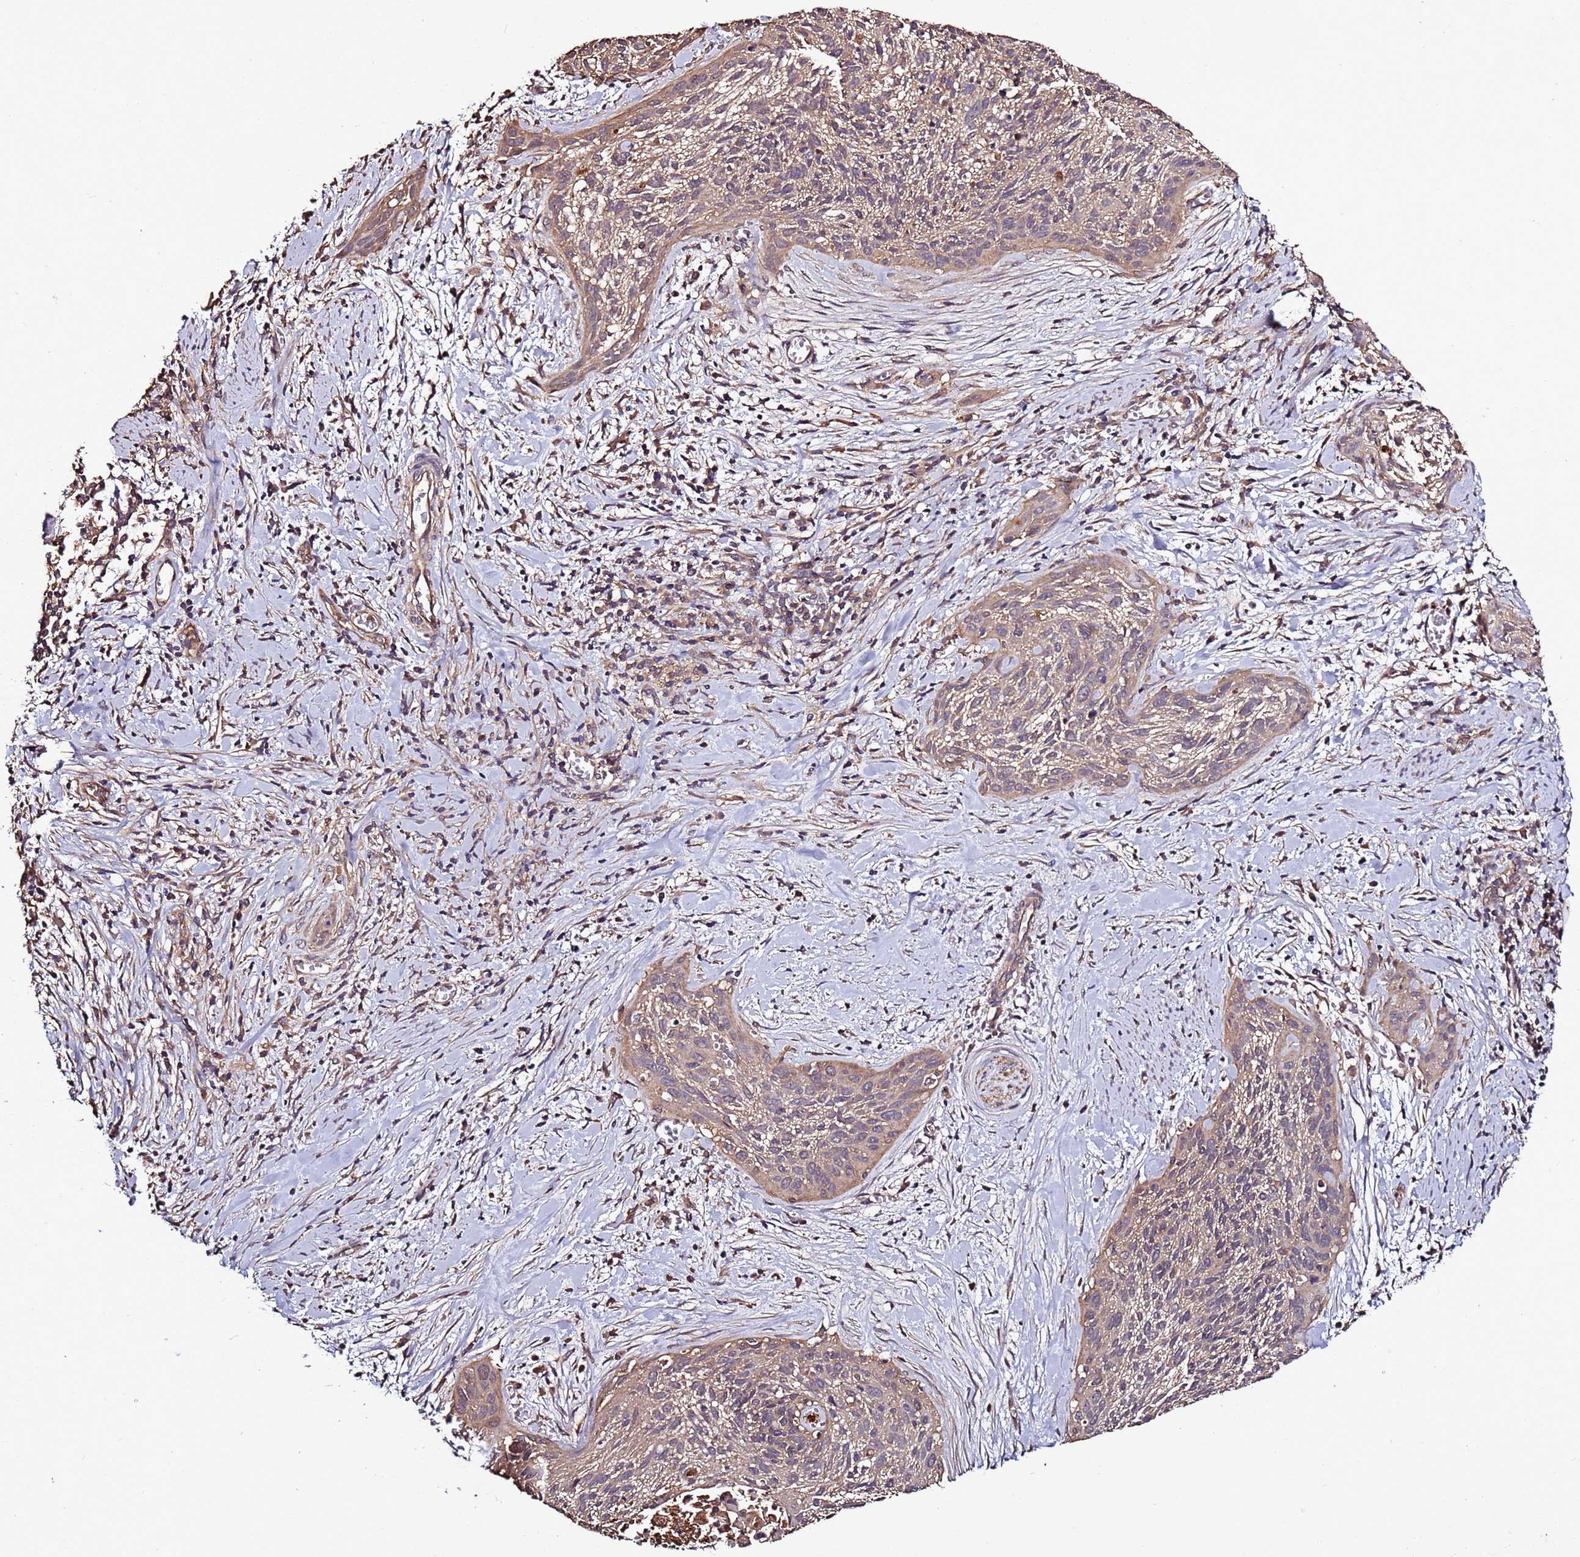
{"staining": {"intensity": "weak", "quantity": ">75%", "location": "cytoplasmic/membranous"}, "tissue": "cervical cancer", "cell_type": "Tumor cells", "image_type": "cancer", "snomed": [{"axis": "morphology", "description": "Squamous cell carcinoma, NOS"}, {"axis": "topography", "description": "Cervix"}], "caption": "Tumor cells display low levels of weak cytoplasmic/membranous expression in approximately >75% of cells in human cervical cancer. The protein of interest is shown in brown color, while the nuclei are stained blue.", "gene": "RPS15A", "patient": {"sex": "female", "age": 55}}